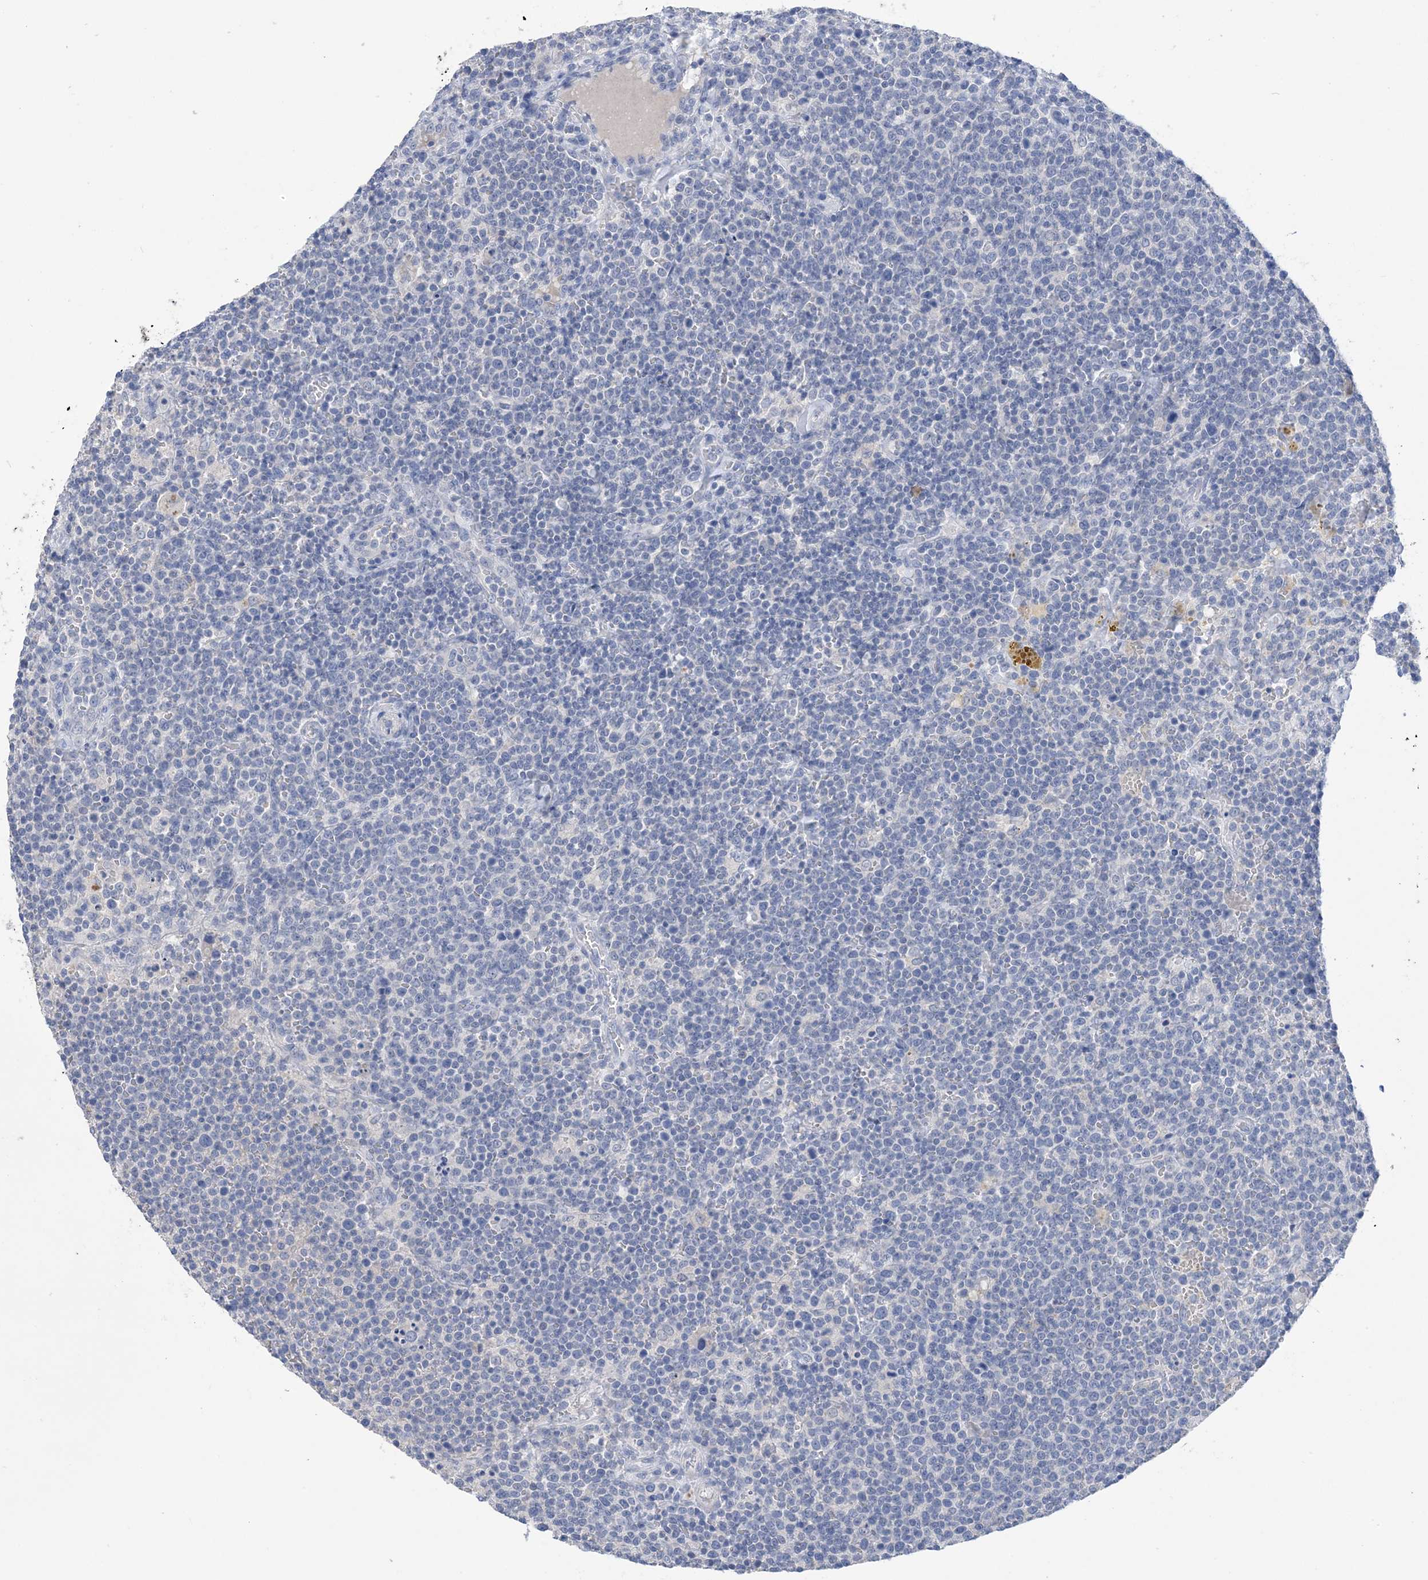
{"staining": {"intensity": "negative", "quantity": "none", "location": "none"}, "tissue": "lymphoma", "cell_type": "Tumor cells", "image_type": "cancer", "snomed": [{"axis": "morphology", "description": "Malignant lymphoma, non-Hodgkin's type, High grade"}, {"axis": "topography", "description": "Lymph node"}], "caption": "High-grade malignant lymphoma, non-Hodgkin's type was stained to show a protein in brown. There is no significant expression in tumor cells.", "gene": "DSC3", "patient": {"sex": "male", "age": 61}}